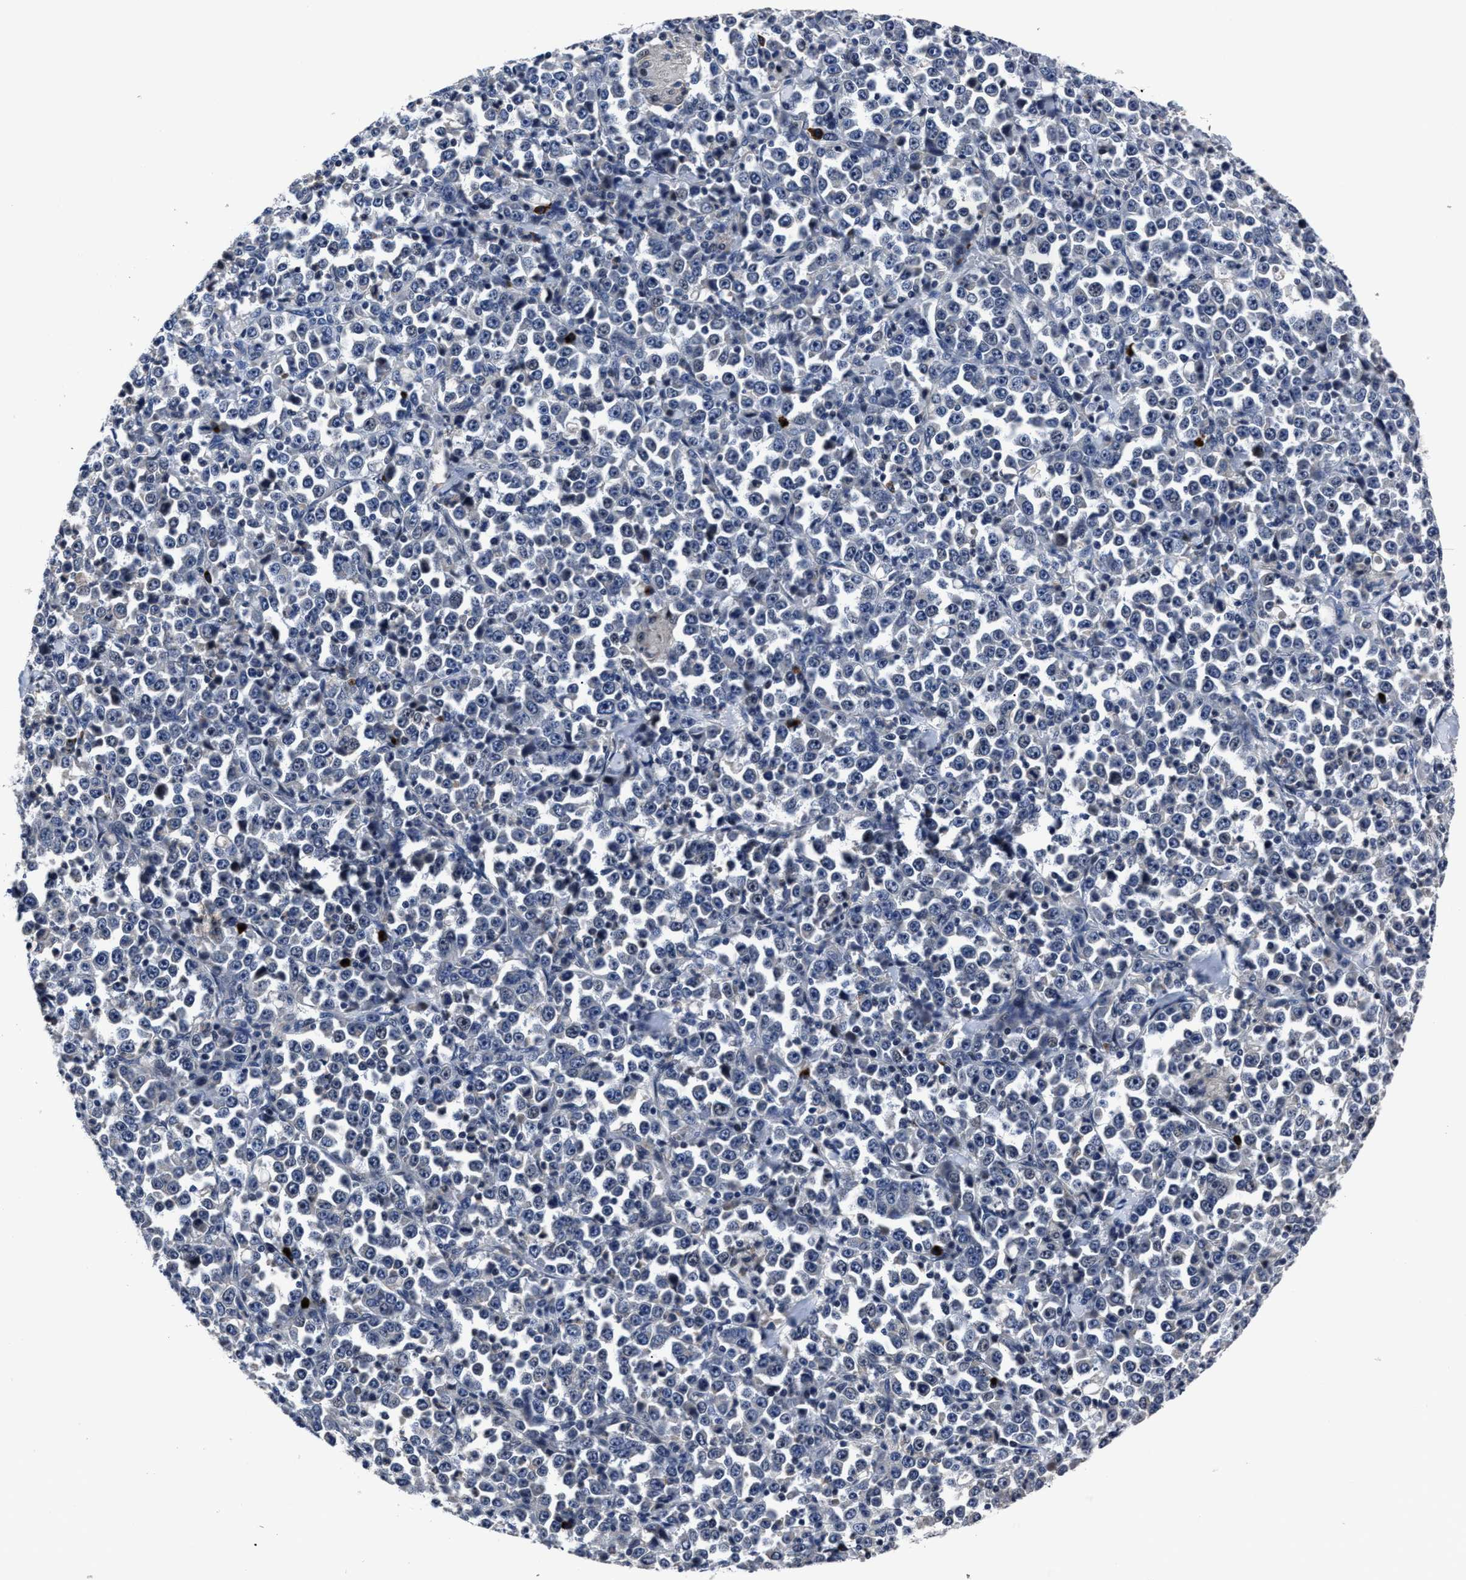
{"staining": {"intensity": "negative", "quantity": "none", "location": "none"}, "tissue": "stomach cancer", "cell_type": "Tumor cells", "image_type": "cancer", "snomed": [{"axis": "morphology", "description": "Normal tissue, NOS"}, {"axis": "morphology", "description": "Adenocarcinoma, NOS"}, {"axis": "topography", "description": "Stomach, upper"}, {"axis": "topography", "description": "Stomach"}], "caption": "Histopathology image shows no significant protein staining in tumor cells of adenocarcinoma (stomach).", "gene": "RSBN1L", "patient": {"sex": "male", "age": 59}}